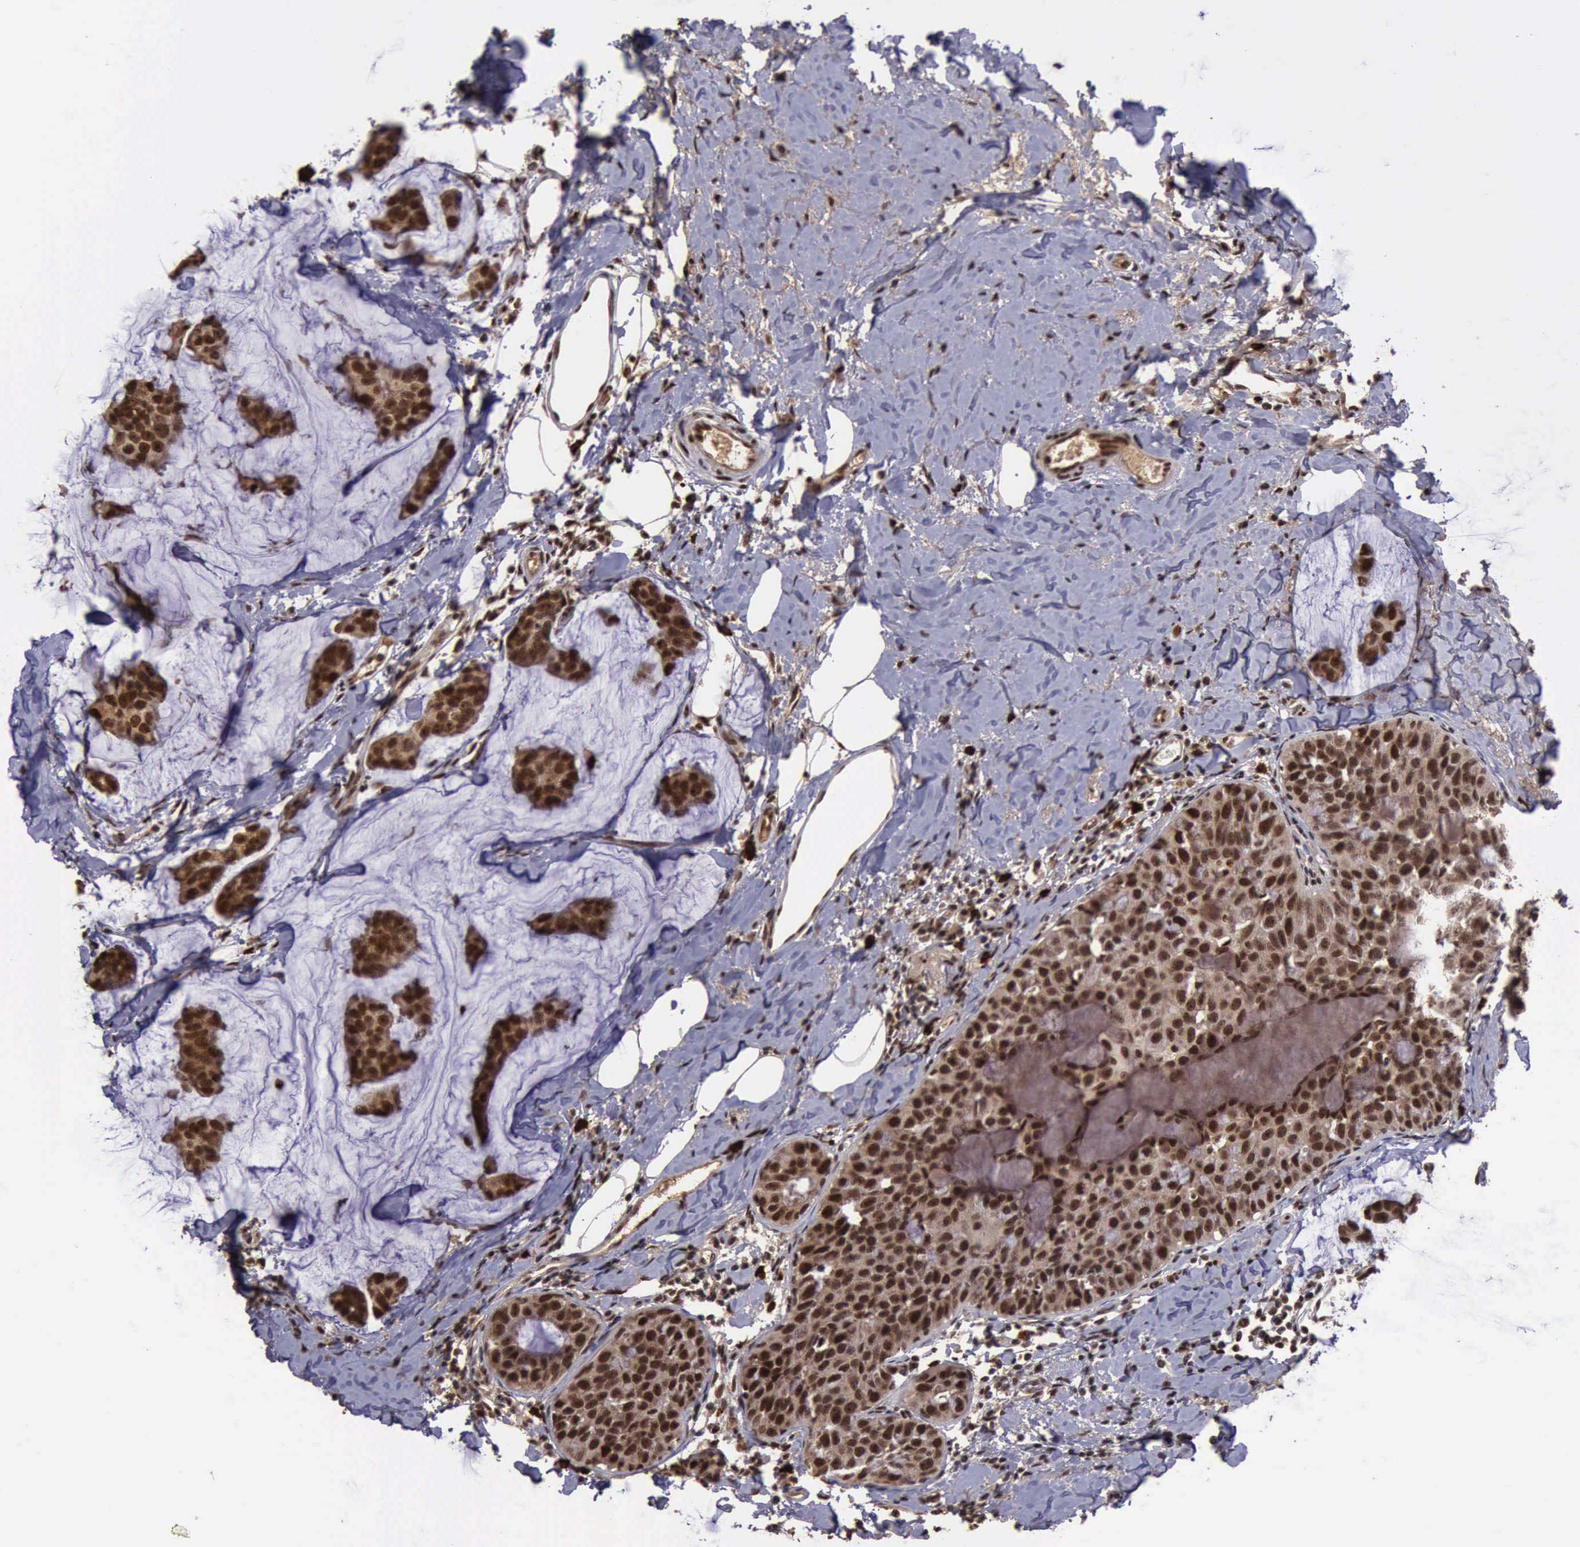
{"staining": {"intensity": "strong", "quantity": ">75%", "location": "cytoplasmic/membranous,nuclear"}, "tissue": "breast cancer", "cell_type": "Tumor cells", "image_type": "cancer", "snomed": [{"axis": "morphology", "description": "Normal tissue, NOS"}, {"axis": "morphology", "description": "Duct carcinoma"}, {"axis": "topography", "description": "Breast"}], "caption": "Tumor cells reveal high levels of strong cytoplasmic/membranous and nuclear expression in about >75% of cells in breast cancer (infiltrating ductal carcinoma).", "gene": "TRMT2A", "patient": {"sex": "female", "age": 50}}